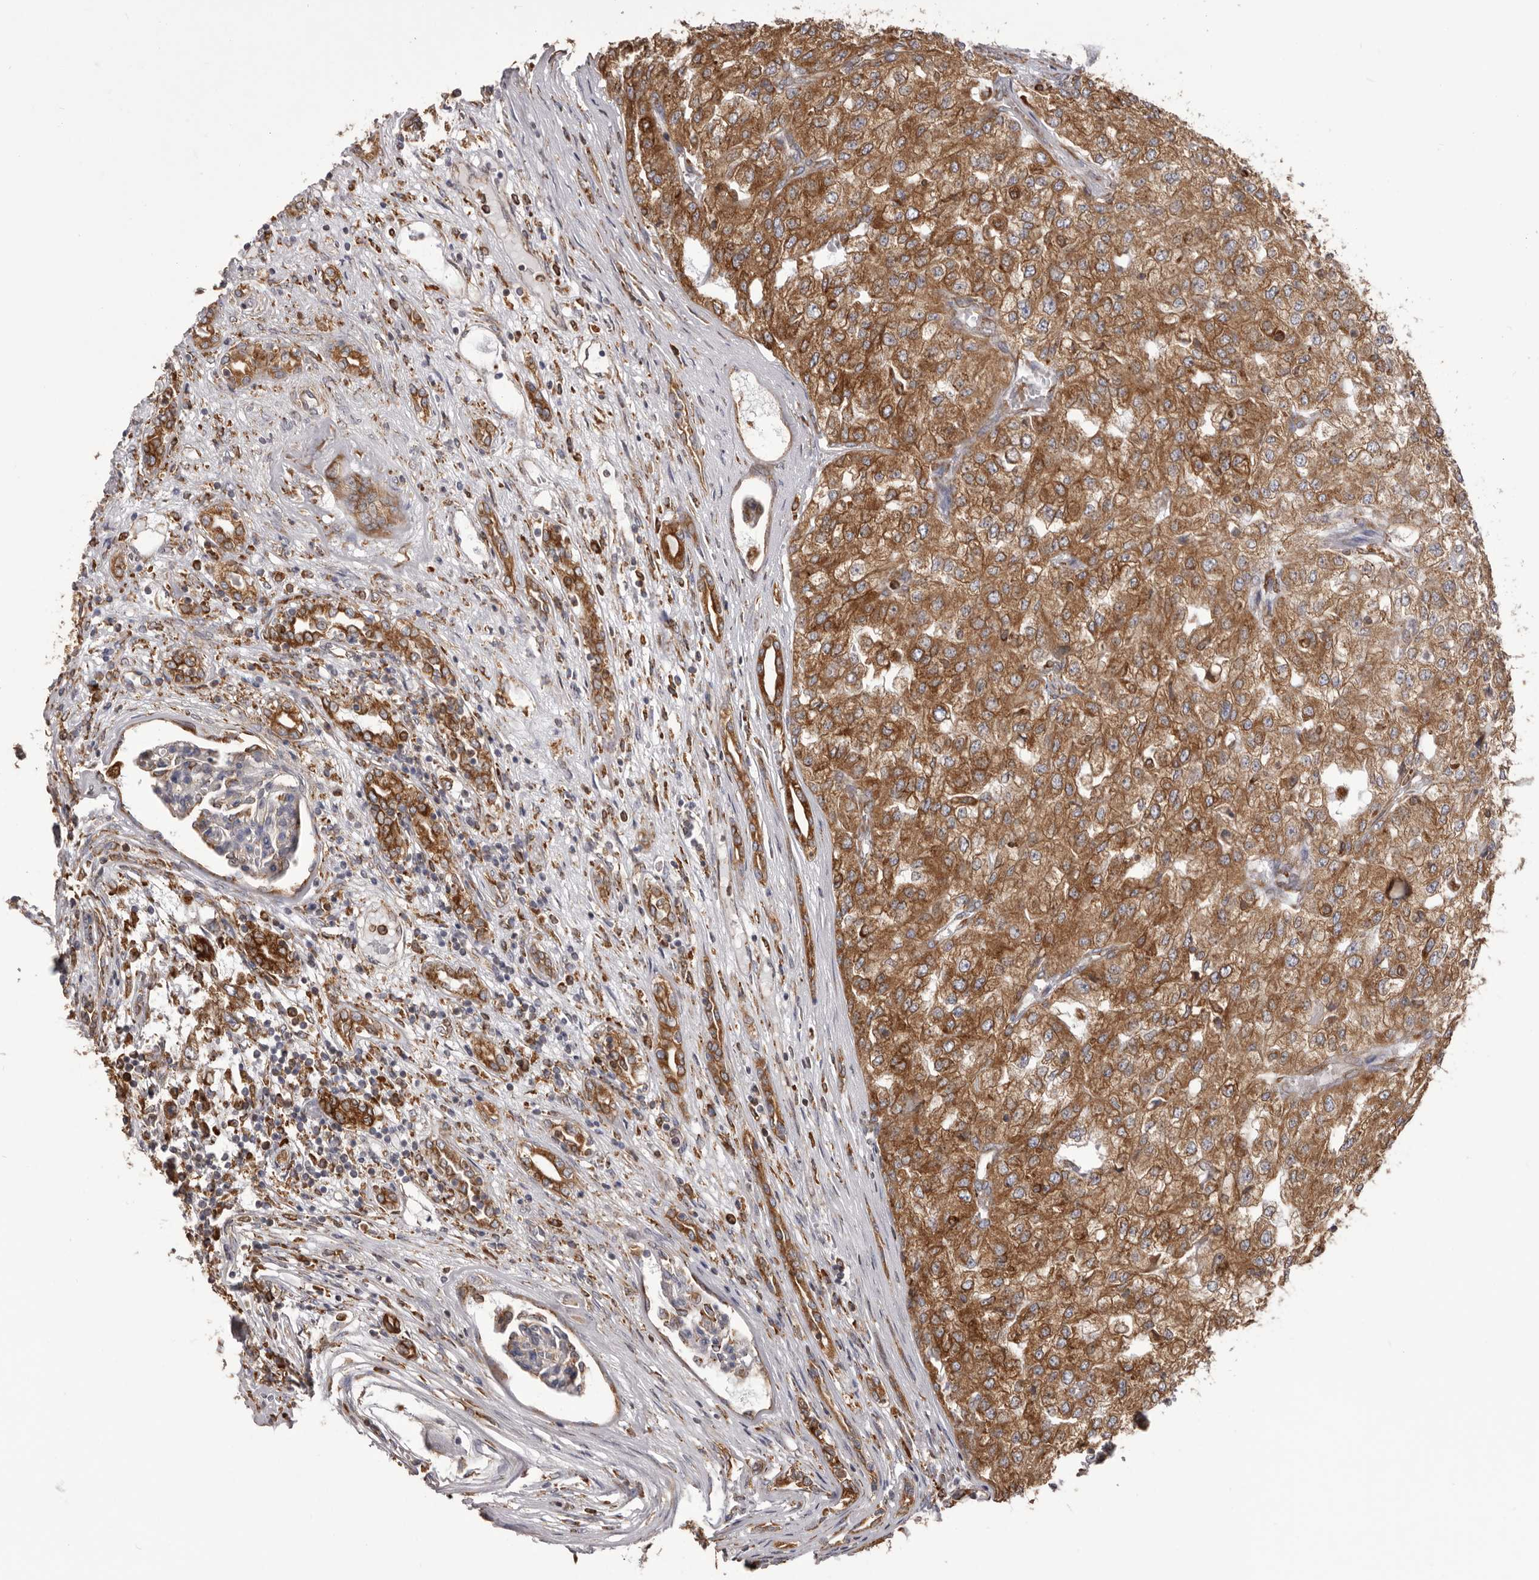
{"staining": {"intensity": "moderate", "quantity": ">75%", "location": "cytoplasmic/membranous"}, "tissue": "renal cancer", "cell_type": "Tumor cells", "image_type": "cancer", "snomed": [{"axis": "morphology", "description": "Adenocarcinoma, NOS"}, {"axis": "topography", "description": "Kidney"}], "caption": "Adenocarcinoma (renal) stained with immunohistochemistry (IHC) displays moderate cytoplasmic/membranous positivity in about >75% of tumor cells.", "gene": "QRSL1", "patient": {"sex": "female", "age": 54}}